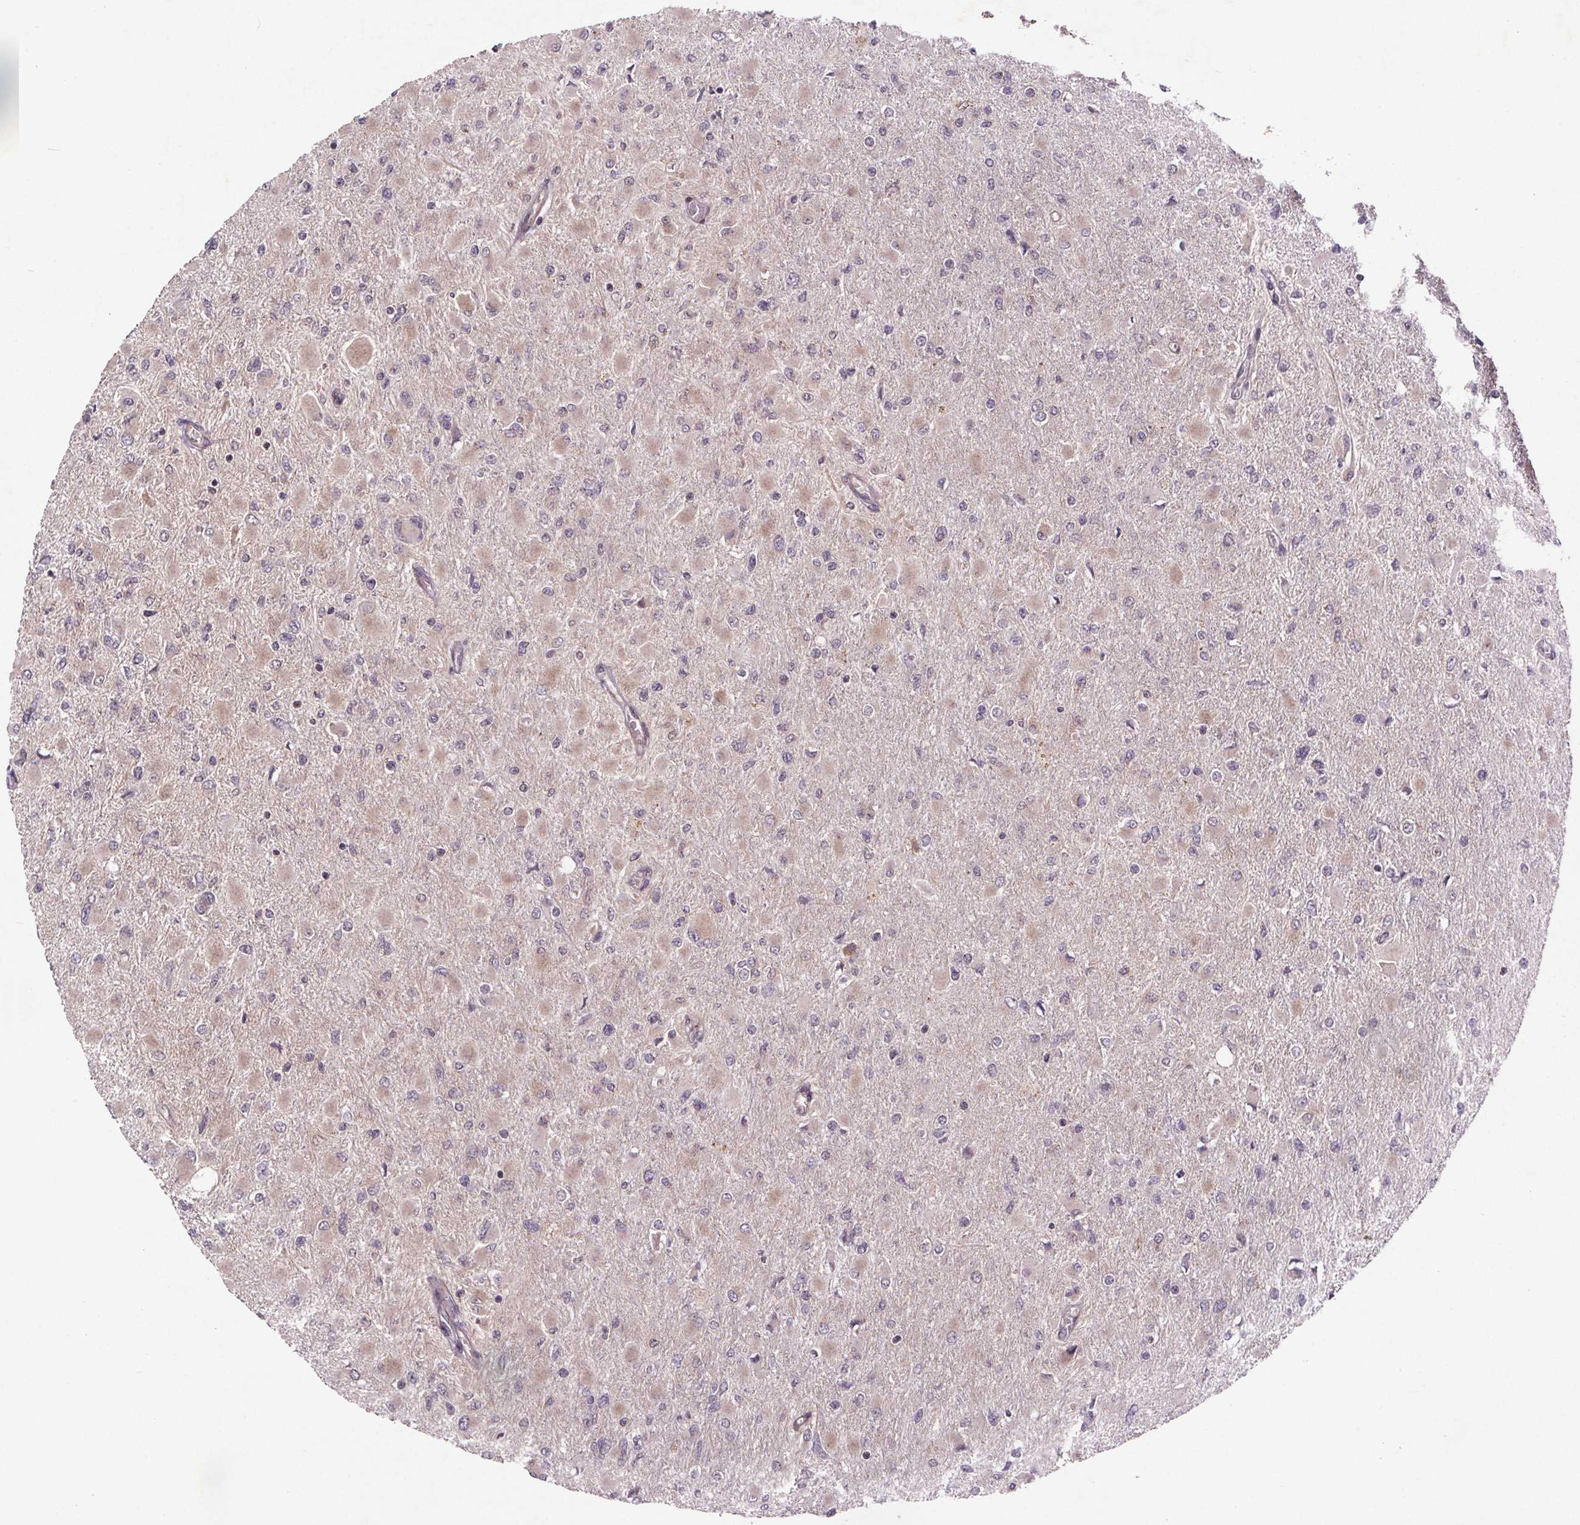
{"staining": {"intensity": "negative", "quantity": "none", "location": "none"}, "tissue": "glioma", "cell_type": "Tumor cells", "image_type": "cancer", "snomed": [{"axis": "morphology", "description": "Glioma, malignant, High grade"}, {"axis": "topography", "description": "Cerebral cortex"}], "caption": "This image is of malignant high-grade glioma stained with IHC to label a protein in brown with the nuclei are counter-stained blue. There is no staining in tumor cells. (DAB (3,3'-diaminobenzidine) immunohistochemistry (IHC) with hematoxylin counter stain).", "gene": "STRN3", "patient": {"sex": "female", "age": 36}}